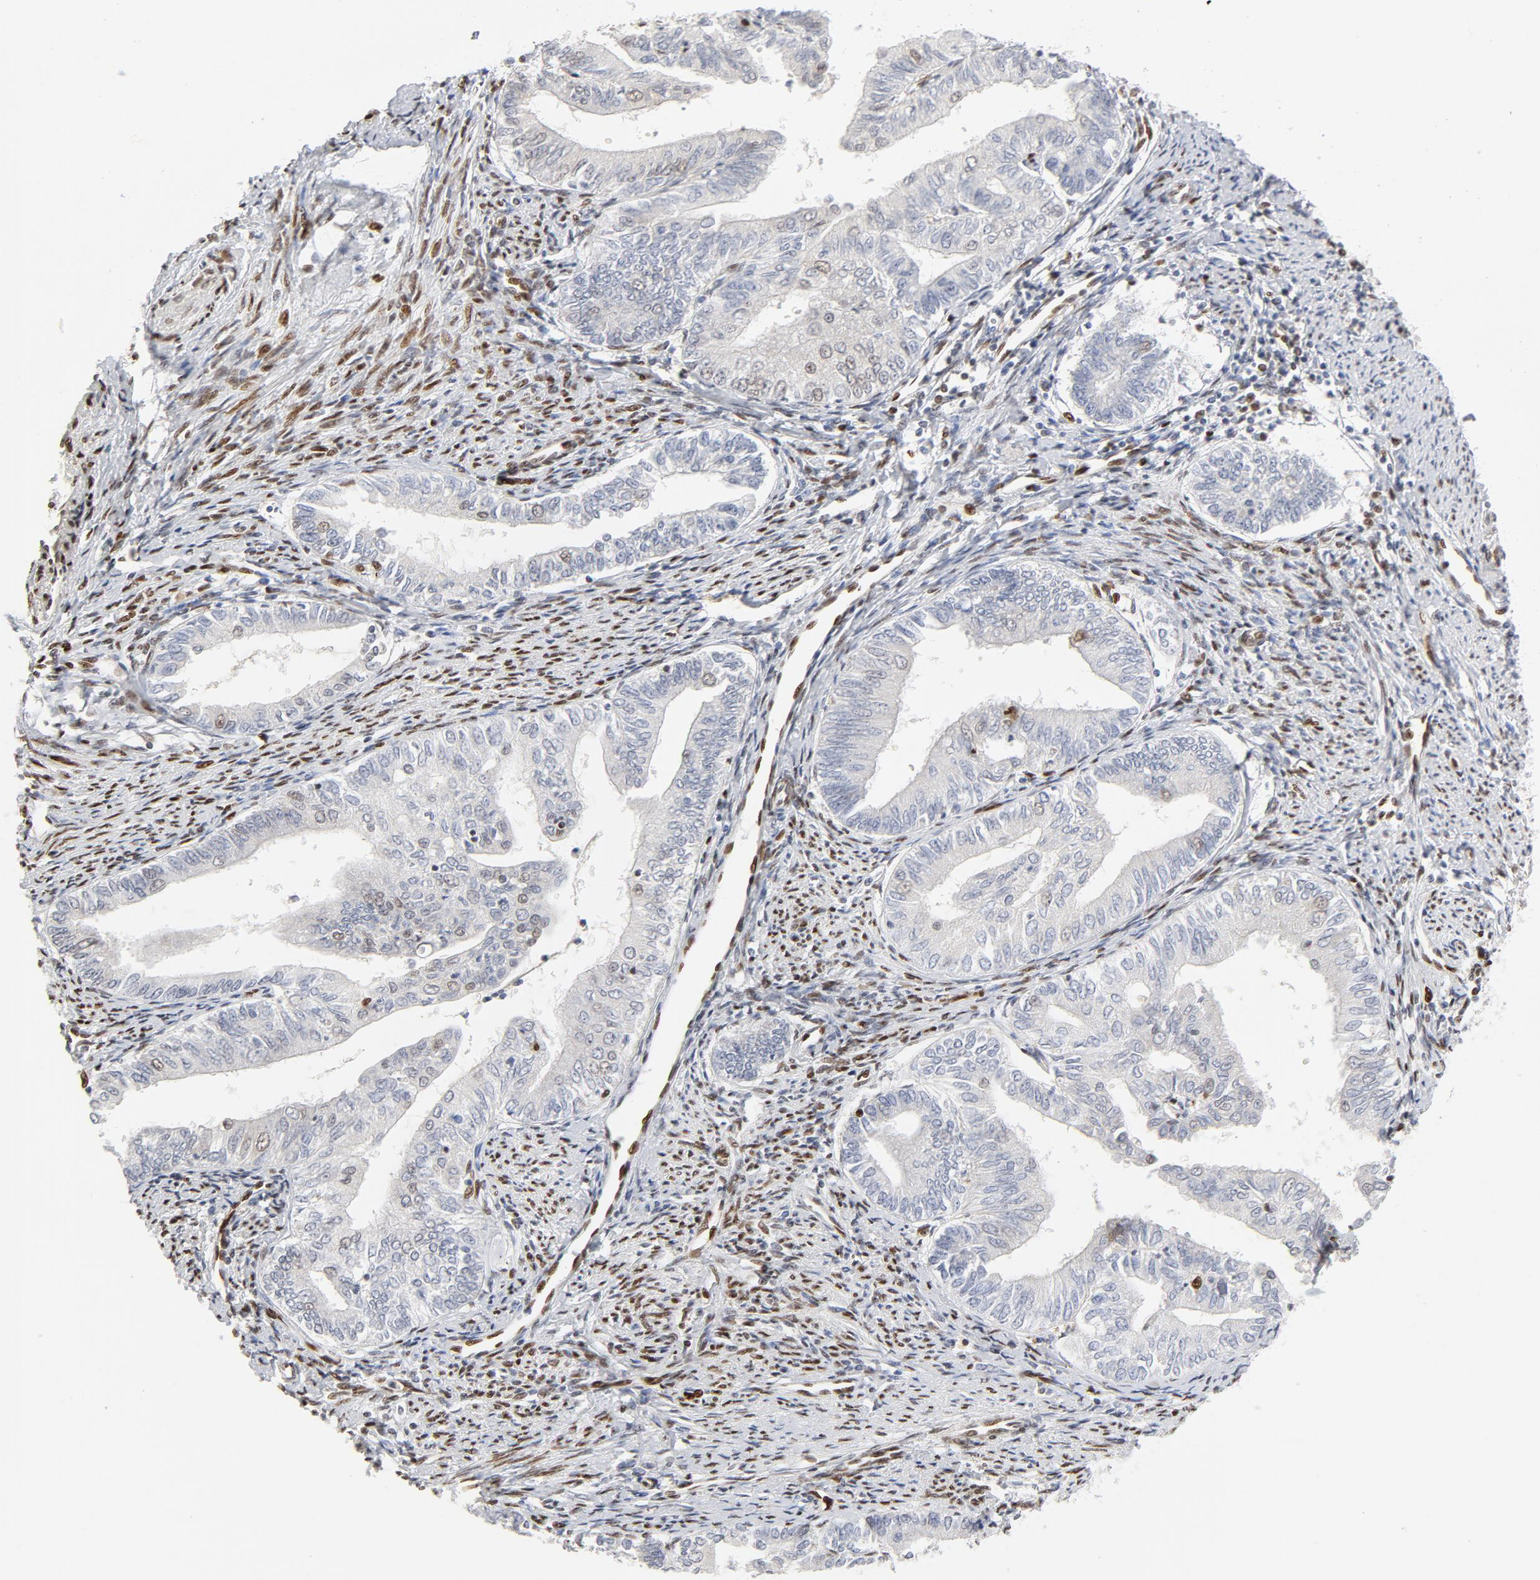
{"staining": {"intensity": "weak", "quantity": "<25%", "location": "nuclear"}, "tissue": "endometrial cancer", "cell_type": "Tumor cells", "image_type": "cancer", "snomed": [{"axis": "morphology", "description": "Adenocarcinoma, NOS"}, {"axis": "topography", "description": "Endometrium"}], "caption": "DAB immunohistochemical staining of human adenocarcinoma (endometrial) shows no significant positivity in tumor cells. (IHC, brightfield microscopy, high magnification).", "gene": "MEF2A", "patient": {"sex": "female", "age": 66}}